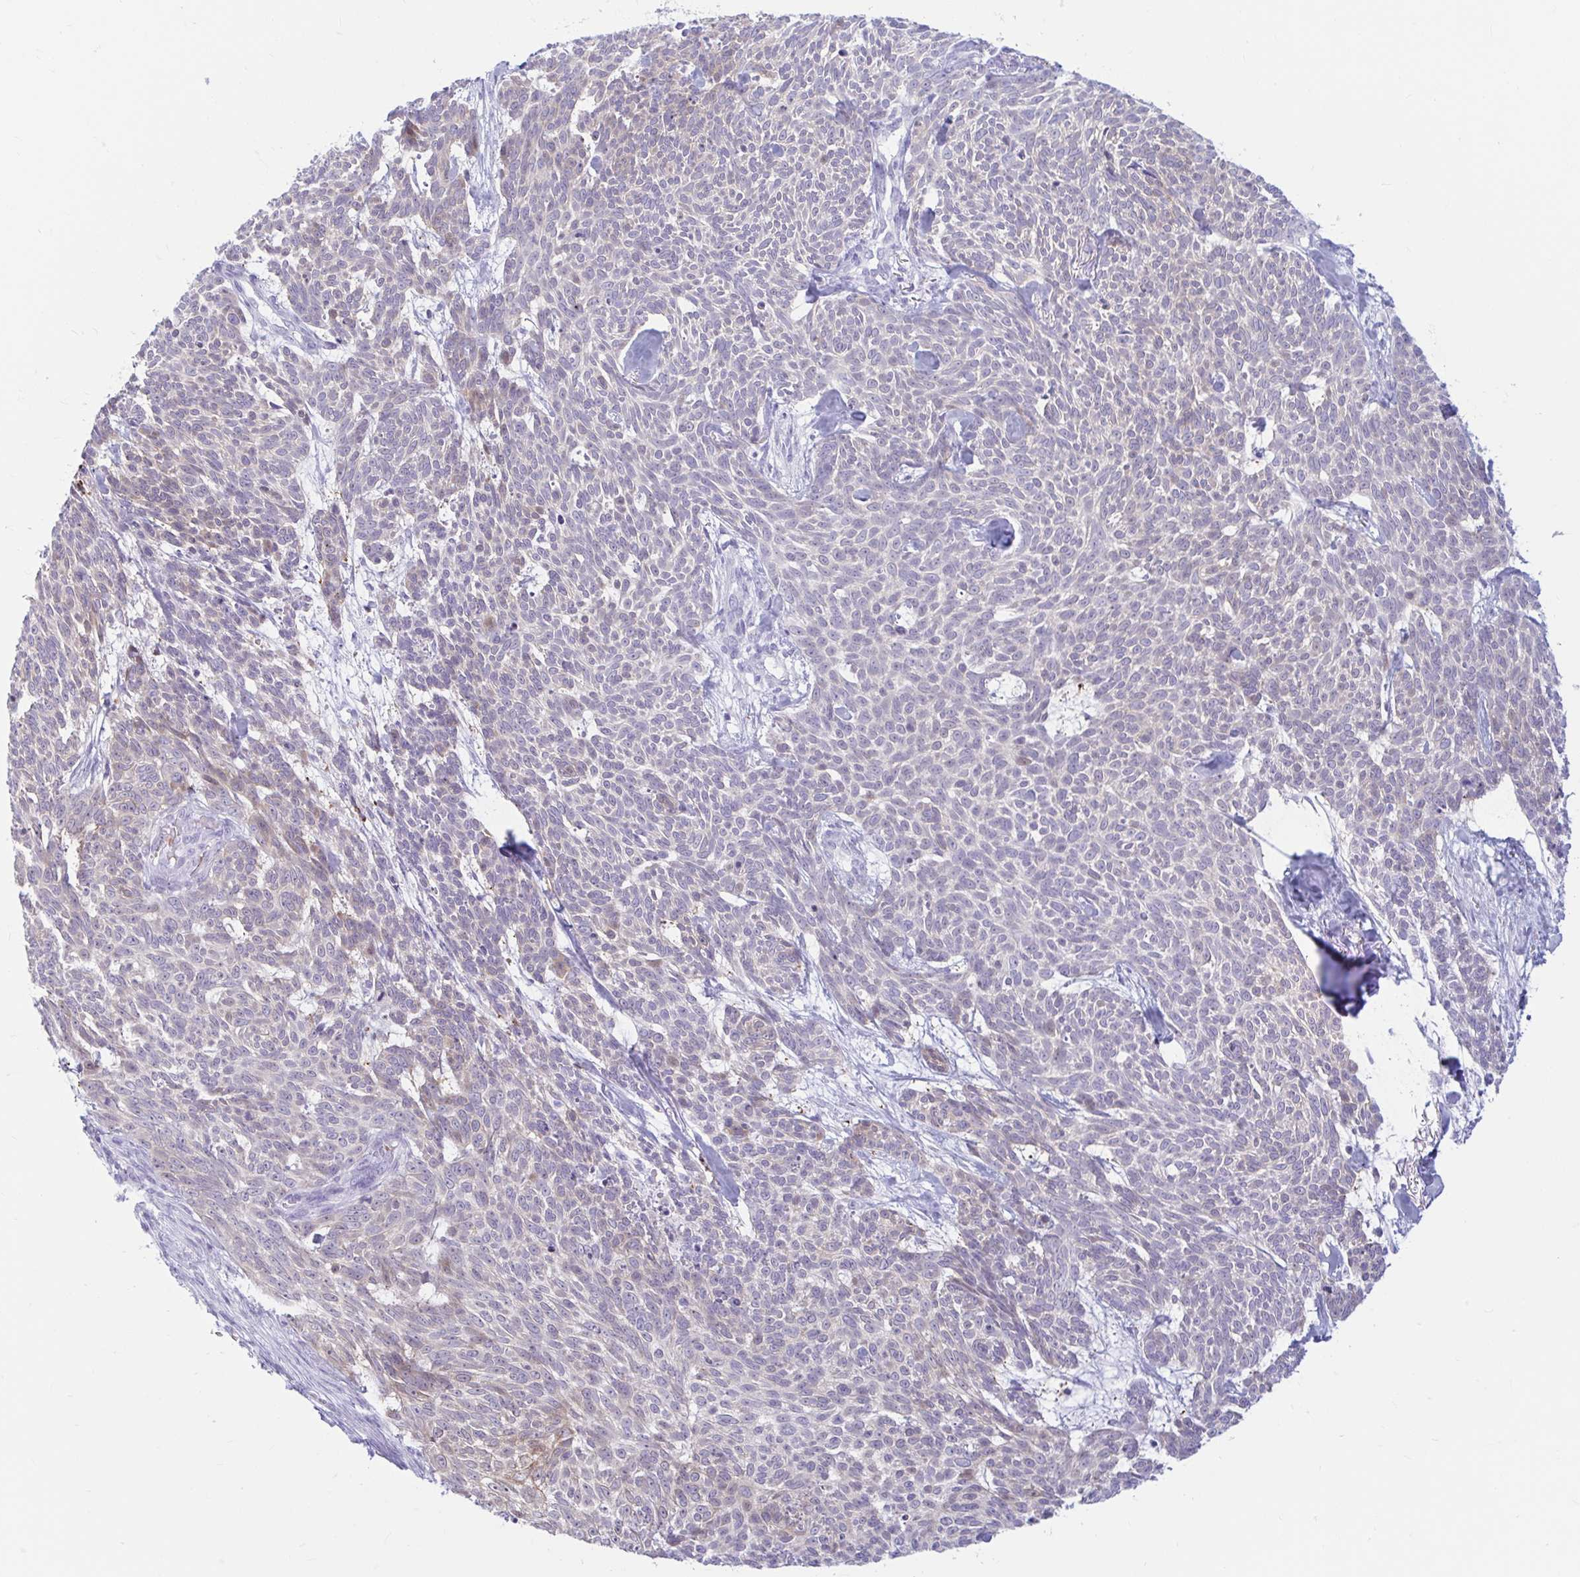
{"staining": {"intensity": "negative", "quantity": "none", "location": "none"}, "tissue": "skin cancer", "cell_type": "Tumor cells", "image_type": "cancer", "snomed": [{"axis": "morphology", "description": "Basal cell carcinoma"}, {"axis": "topography", "description": "Skin"}], "caption": "Immunohistochemical staining of skin basal cell carcinoma demonstrates no significant staining in tumor cells. The staining was performed using DAB (3,3'-diaminobenzidine) to visualize the protein expression in brown, while the nuclei were stained in blue with hematoxylin (Magnification: 20x).", "gene": "ERICH6", "patient": {"sex": "female", "age": 93}}